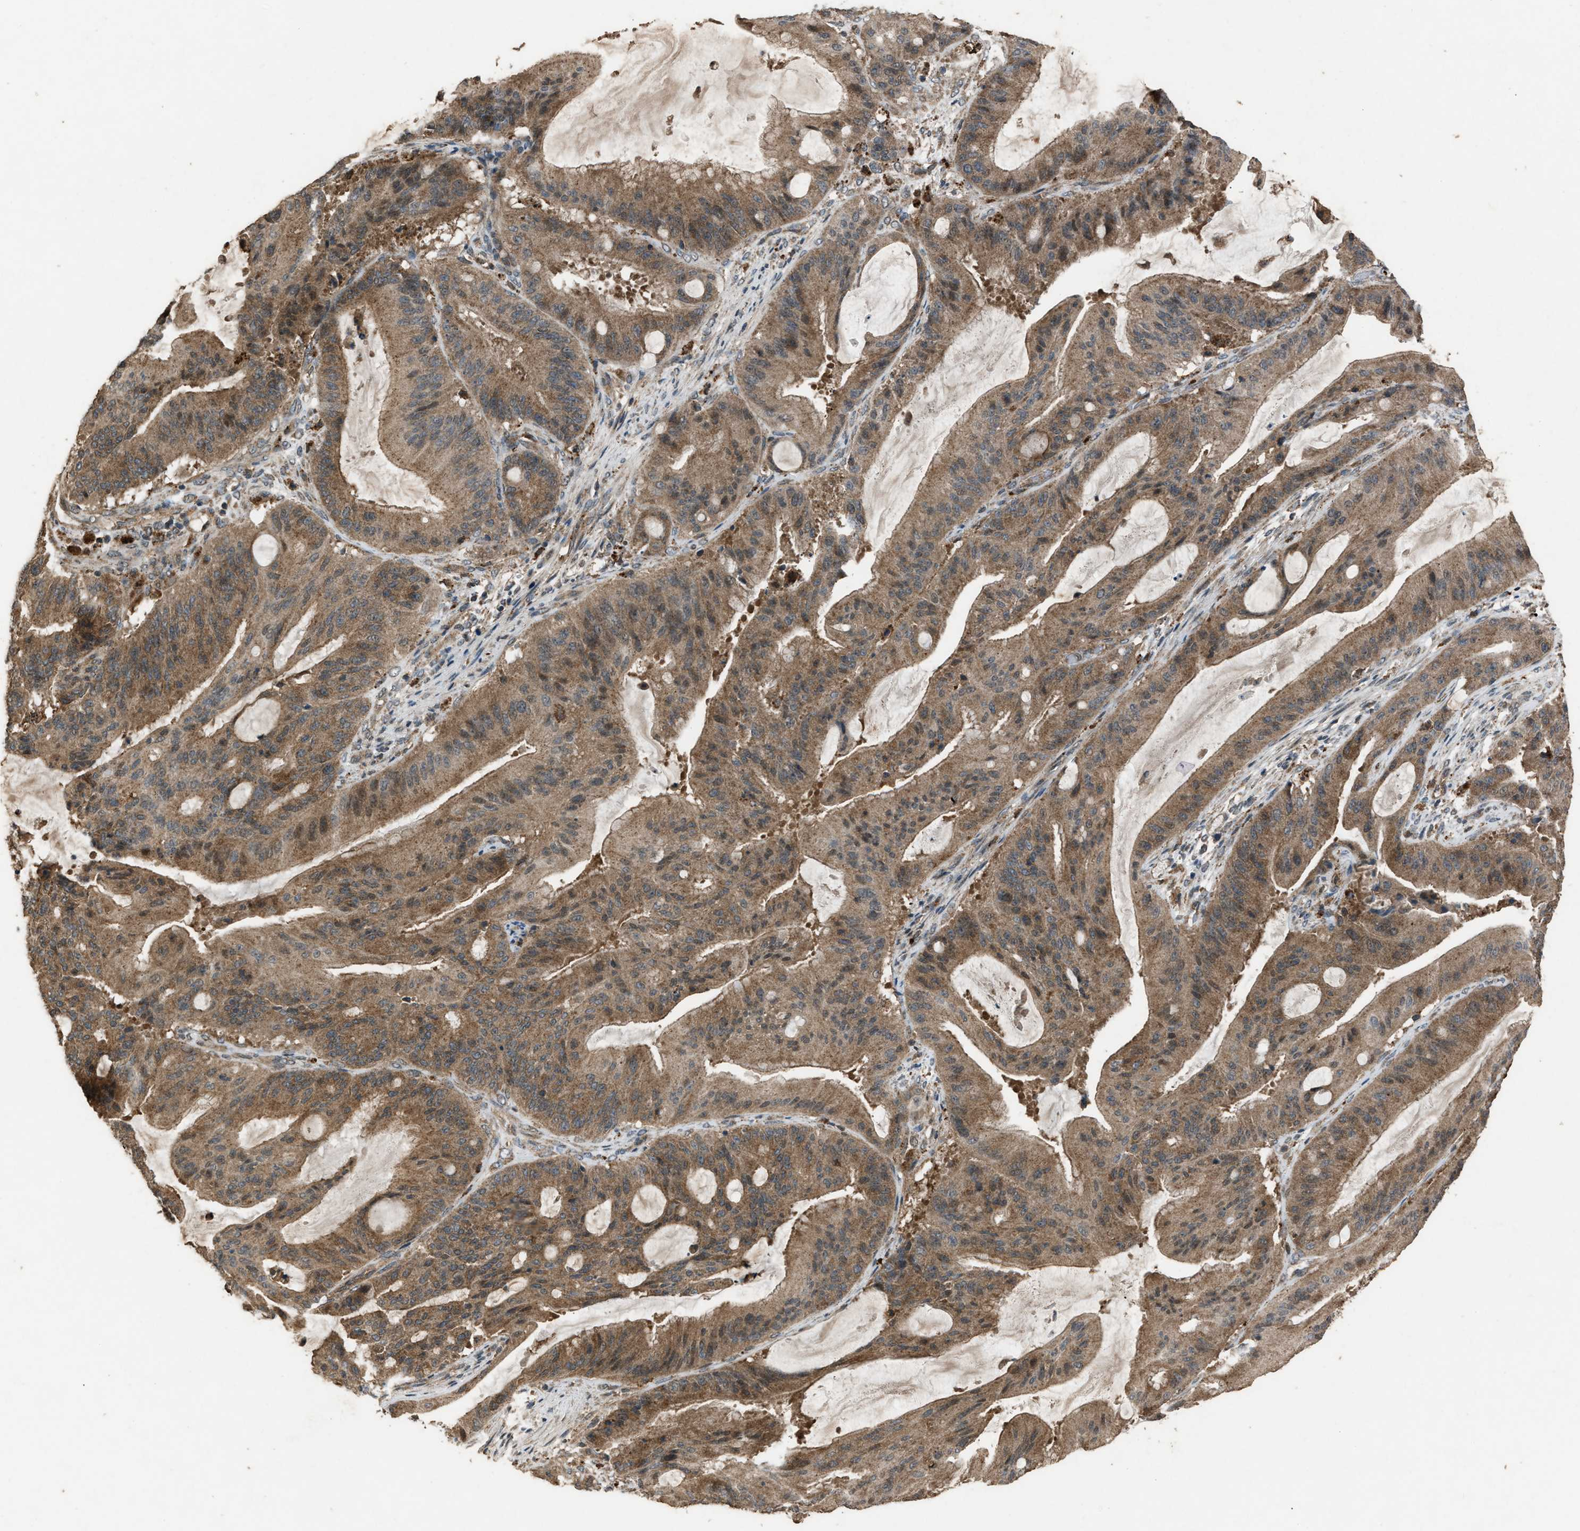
{"staining": {"intensity": "moderate", "quantity": ">75%", "location": "cytoplasmic/membranous"}, "tissue": "liver cancer", "cell_type": "Tumor cells", "image_type": "cancer", "snomed": [{"axis": "morphology", "description": "Normal tissue, NOS"}, {"axis": "morphology", "description": "Cholangiocarcinoma"}, {"axis": "topography", "description": "Liver"}, {"axis": "topography", "description": "Peripheral nerve tissue"}], "caption": "Immunohistochemical staining of liver cancer (cholangiocarcinoma) demonstrates medium levels of moderate cytoplasmic/membranous protein expression in approximately >75% of tumor cells.", "gene": "PSMD1", "patient": {"sex": "female", "age": 73}}